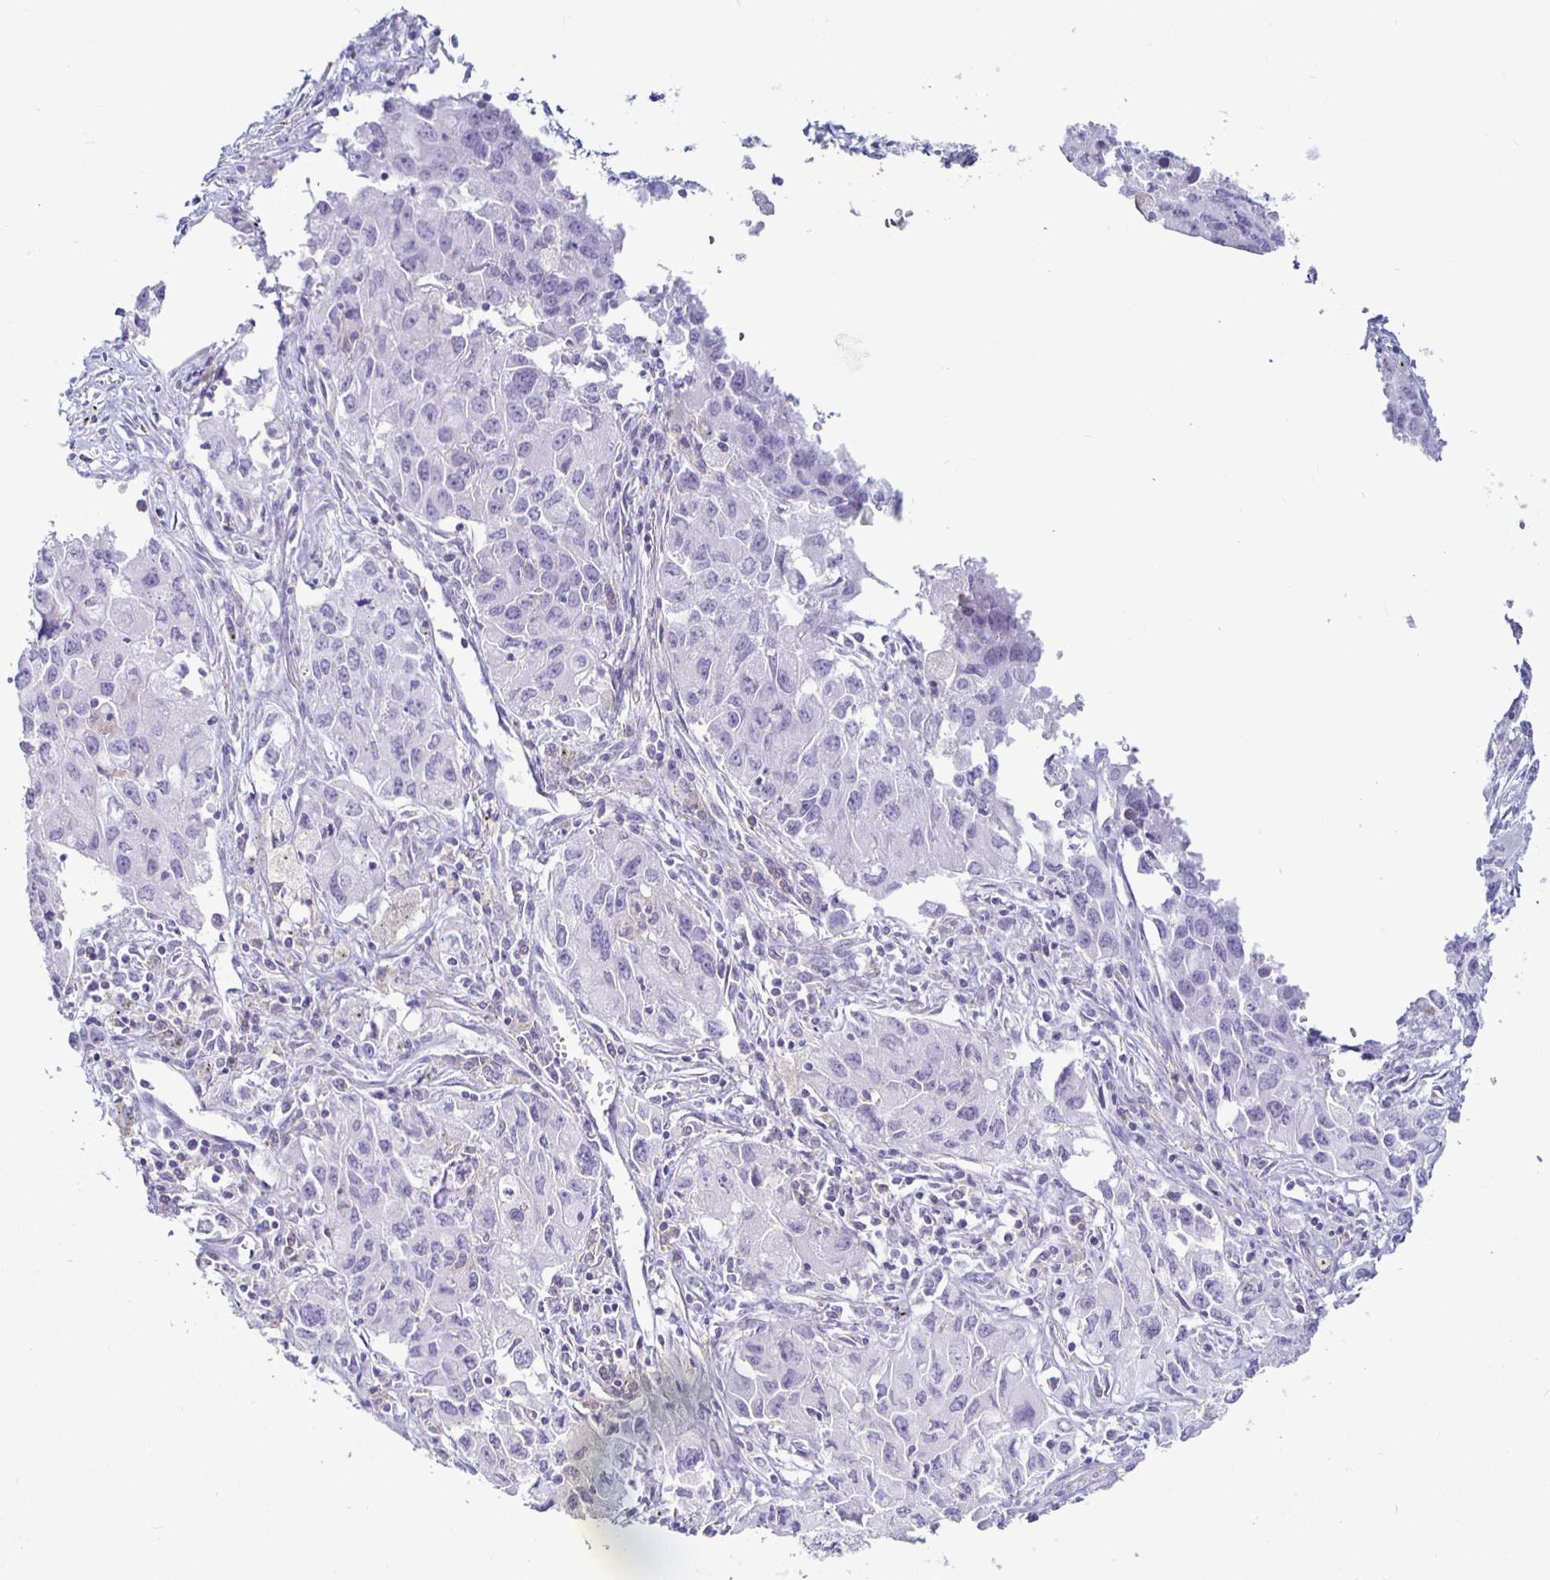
{"staining": {"intensity": "negative", "quantity": "none", "location": "none"}, "tissue": "lung cancer", "cell_type": "Tumor cells", "image_type": "cancer", "snomed": [{"axis": "morphology", "description": "Adenocarcinoma, NOS"}, {"axis": "morphology", "description": "Adenocarcinoma, metastatic, NOS"}, {"axis": "topography", "description": "Lymph node"}, {"axis": "topography", "description": "Lung"}], "caption": "An IHC photomicrograph of lung adenocarcinoma is shown. There is no staining in tumor cells of lung adenocarcinoma. (DAB immunohistochemistry visualized using brightfield microscopy, high magnification).", "gene": "SIRPA", "patient": {"sex": "female", "age": 42}}